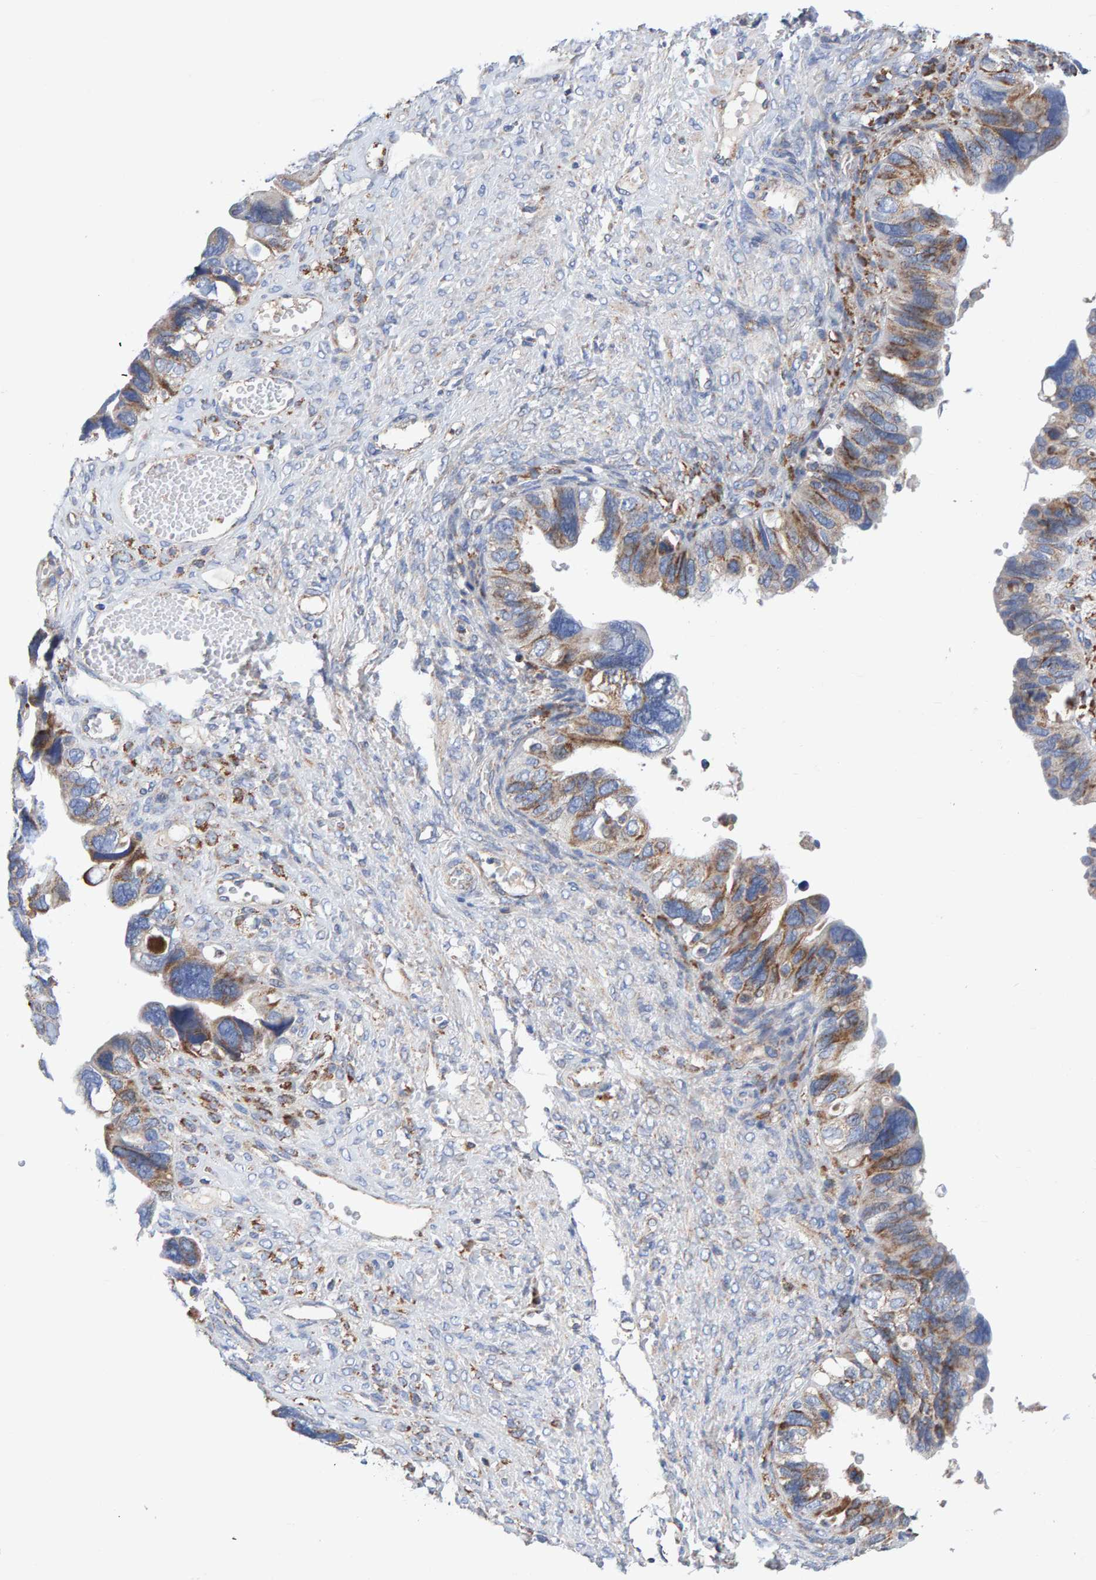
{"staining": {"intensity": "weak", "quantity": "25%-75%", "location": "cytoplasmic/membranous"}, "tissue": "ovarian cancer", "cell_type": "Tumor cells", "image_type": "cancer", "snomed": [{"axis": "morphology", "description": "Cystadenocarcinoma, serous, NOS"}, {"axis": "topography", "description": "Ovary"}], "caption": "The micrograph exhibits immunohistochemical staining of ovarian cancer. There is weak cytoplasmic/membranous expression is identified in approximately 25%-75% of tumor cells.", "gene": "EFR3A", "patient": {"sex": "female", "age": 79}}